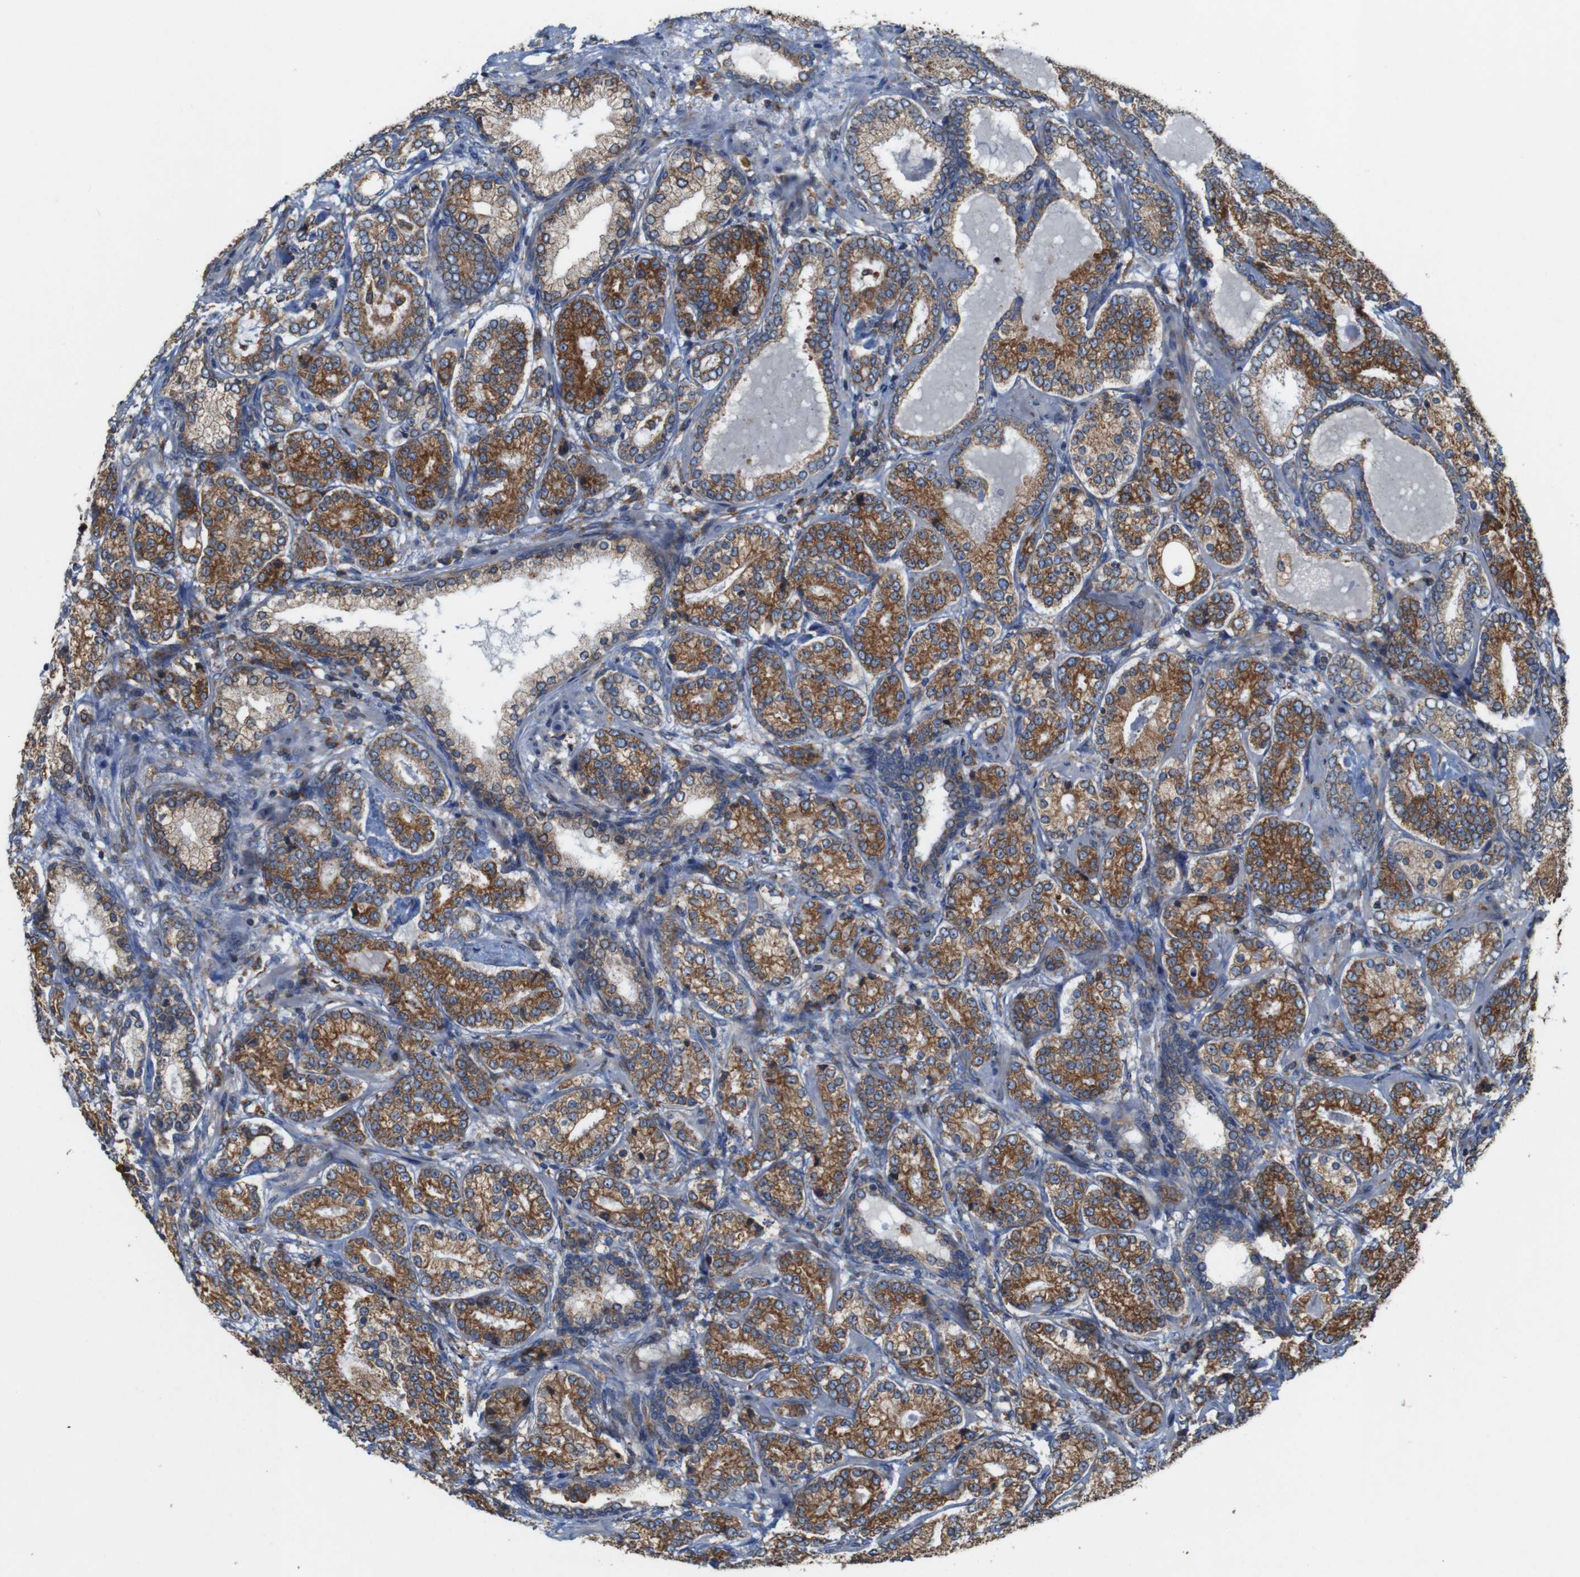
{"staining": {"intensity": "moderate", "quantity": ">75%", "location": "cytoplasmic/membranous"}, "tissue": "prostate cancer", "cell_type": "Tumor cells", "image_type": "cancer", "snomed": [{"axis": "morphology", "description": "Adenocarcinoma, High grade"}, {"axis": "topography", "description": "Prostate"}], "caption": "Immunohistochemistry (IHC) histopathology image of neoplastic tissue: human adenocarcinoma (high-grade) (prostate) stained using IHC reveals medium levels of moderate protein expression localized specifically in the cytoplasmic/membranous of tumor cells, appearing as a cytoplasmic/membranous brown color.", "gene": "UGGT1", "patient": {"sex": "male", "age": 61}}